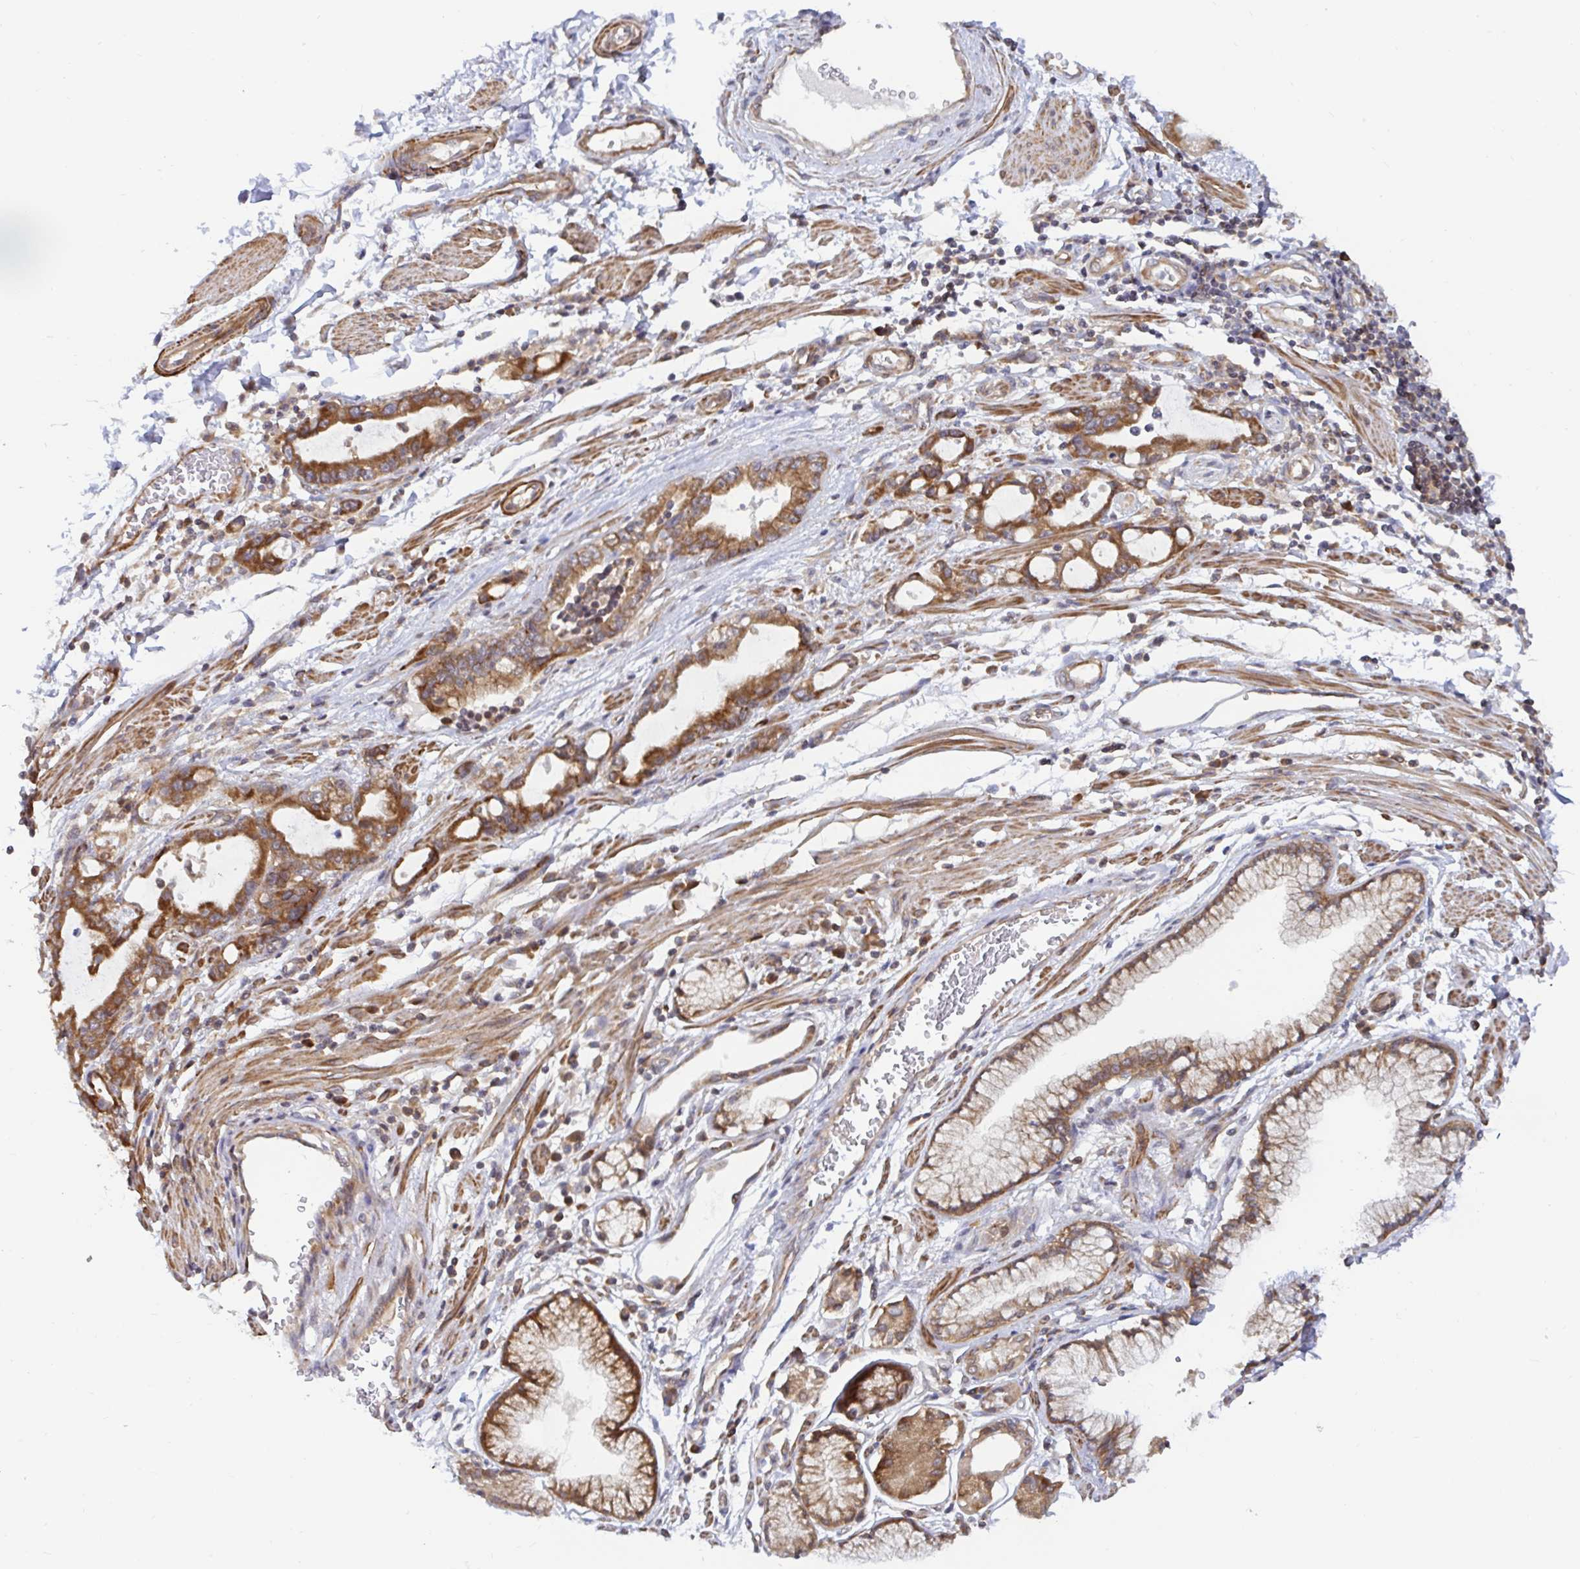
{"staining": {"intensity": "strong", "quantity": ">75%", "location": "cytoplasmic/membranous"}, "tissue": "stomach cancer", "cell_type": "Tumor cells", "image_type": "cancer", "snomed": [{"axis": "morphology", "description": "Adenocarcinoma, NOS"}, {"axis": "topography", "description": "Stomach"}], "caption": "Protein analysis of stomach cancer tissue shows strong cytoplasmic/membranous staining in about >75% of tumor cells. (Stains: DAB (3,3'-diaminobenzidine) in brown, nuclei in blue, Microscopy: brightfield microscopy at high magnification).", "gene": "LARP1", "patient": {"sex": "male", "age": 55}}